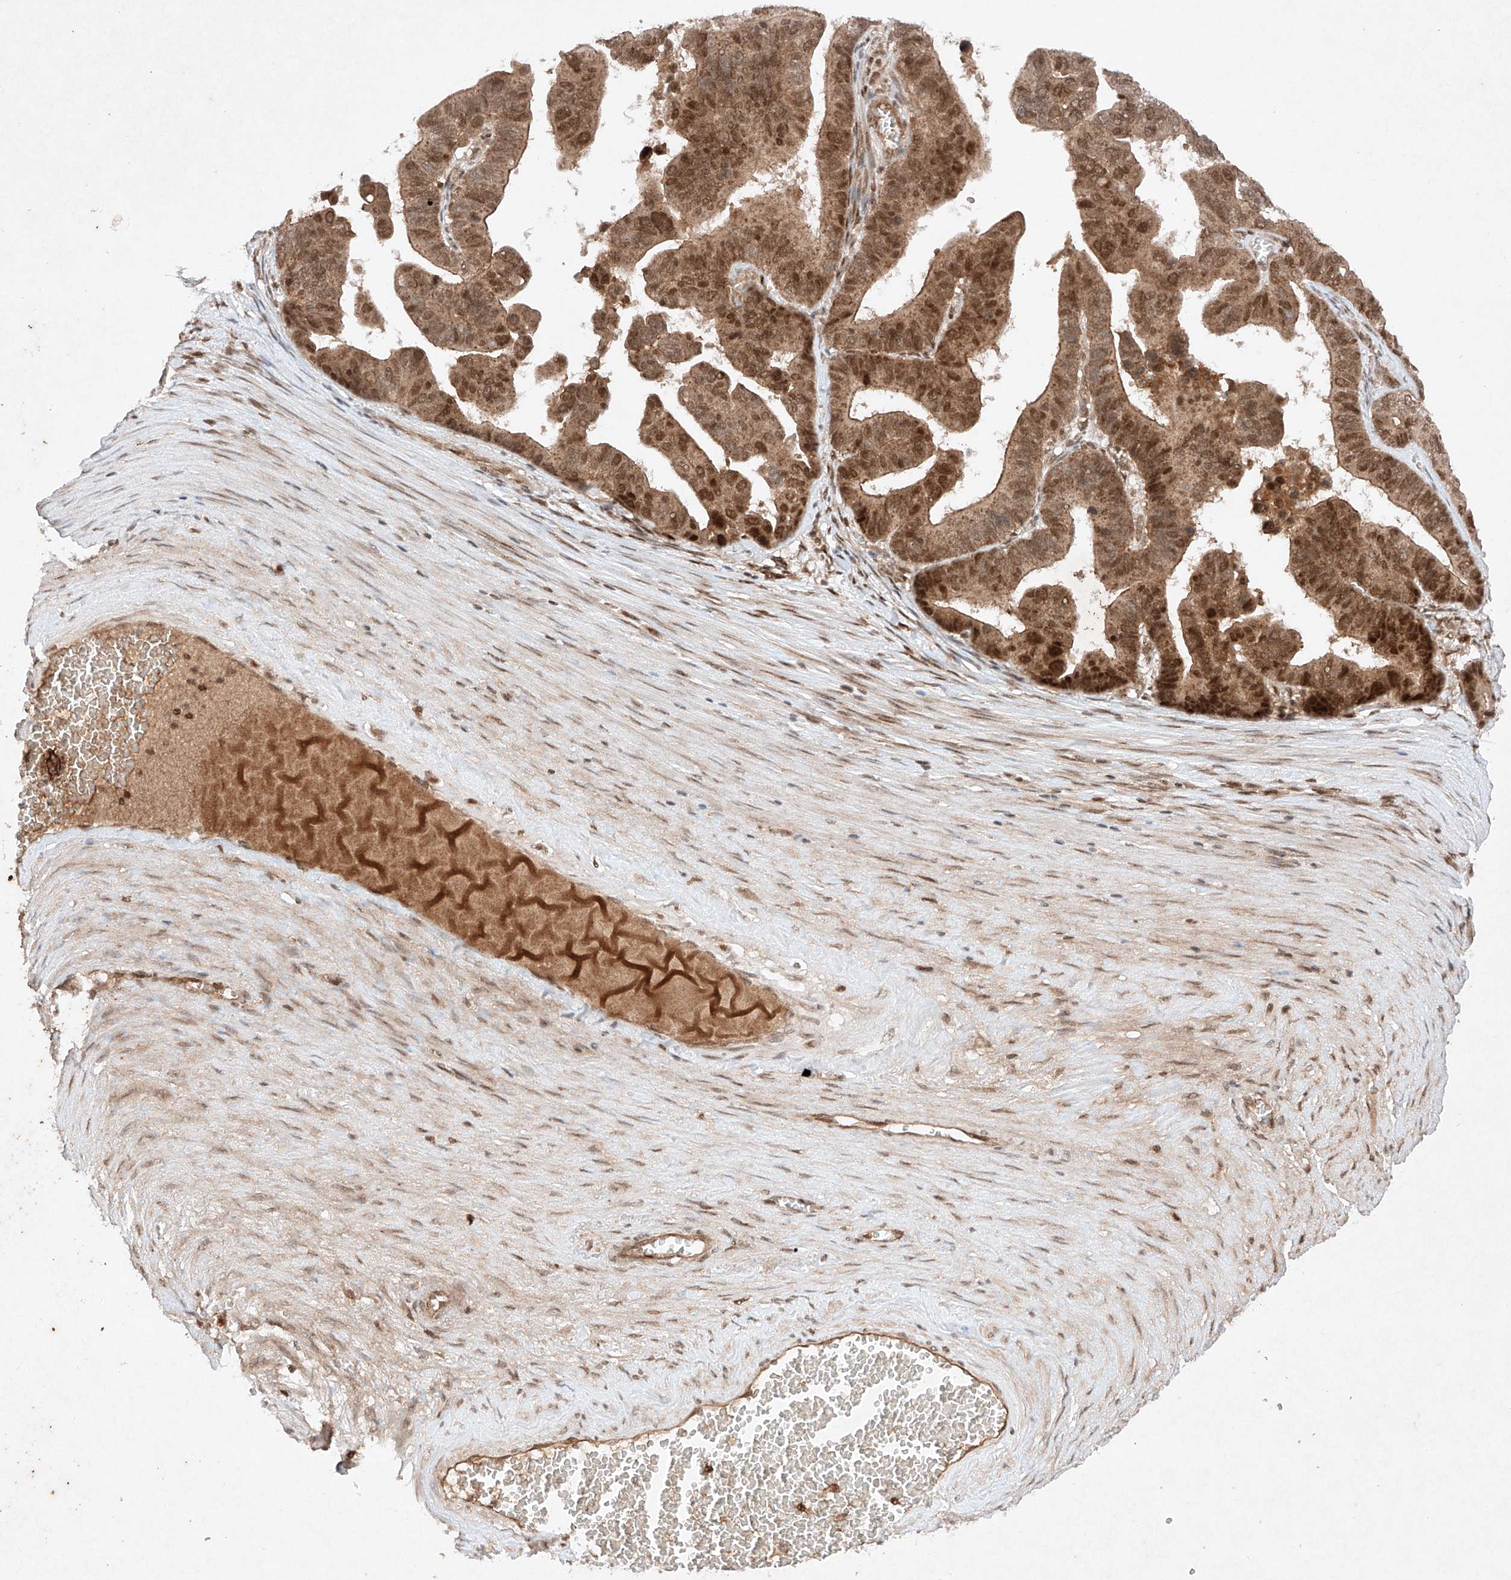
{"staining": {"intensity": "moderate", "quantity": ">75%", "location": "cytoplasmic/membranous,nuclear"}, "tissue": "ovarian cancer", "cell_type": "Tumor cells", "image_type": "cancer", "snomed": [{"axis": "morphology", "description": "Cystadenocarcinoma, serous, NOS"}, {"axis": "topography", "description": "Ovary"}], "caption": "Protein staining displays moderate cytoplasmic/membranous and nuclear positivity in approximately >75% of tumor cells in ovarian cancer (serous cystadenocarcinoma).", "gene": "RNF31", "patient": {"sex": "female", "age": 56}}